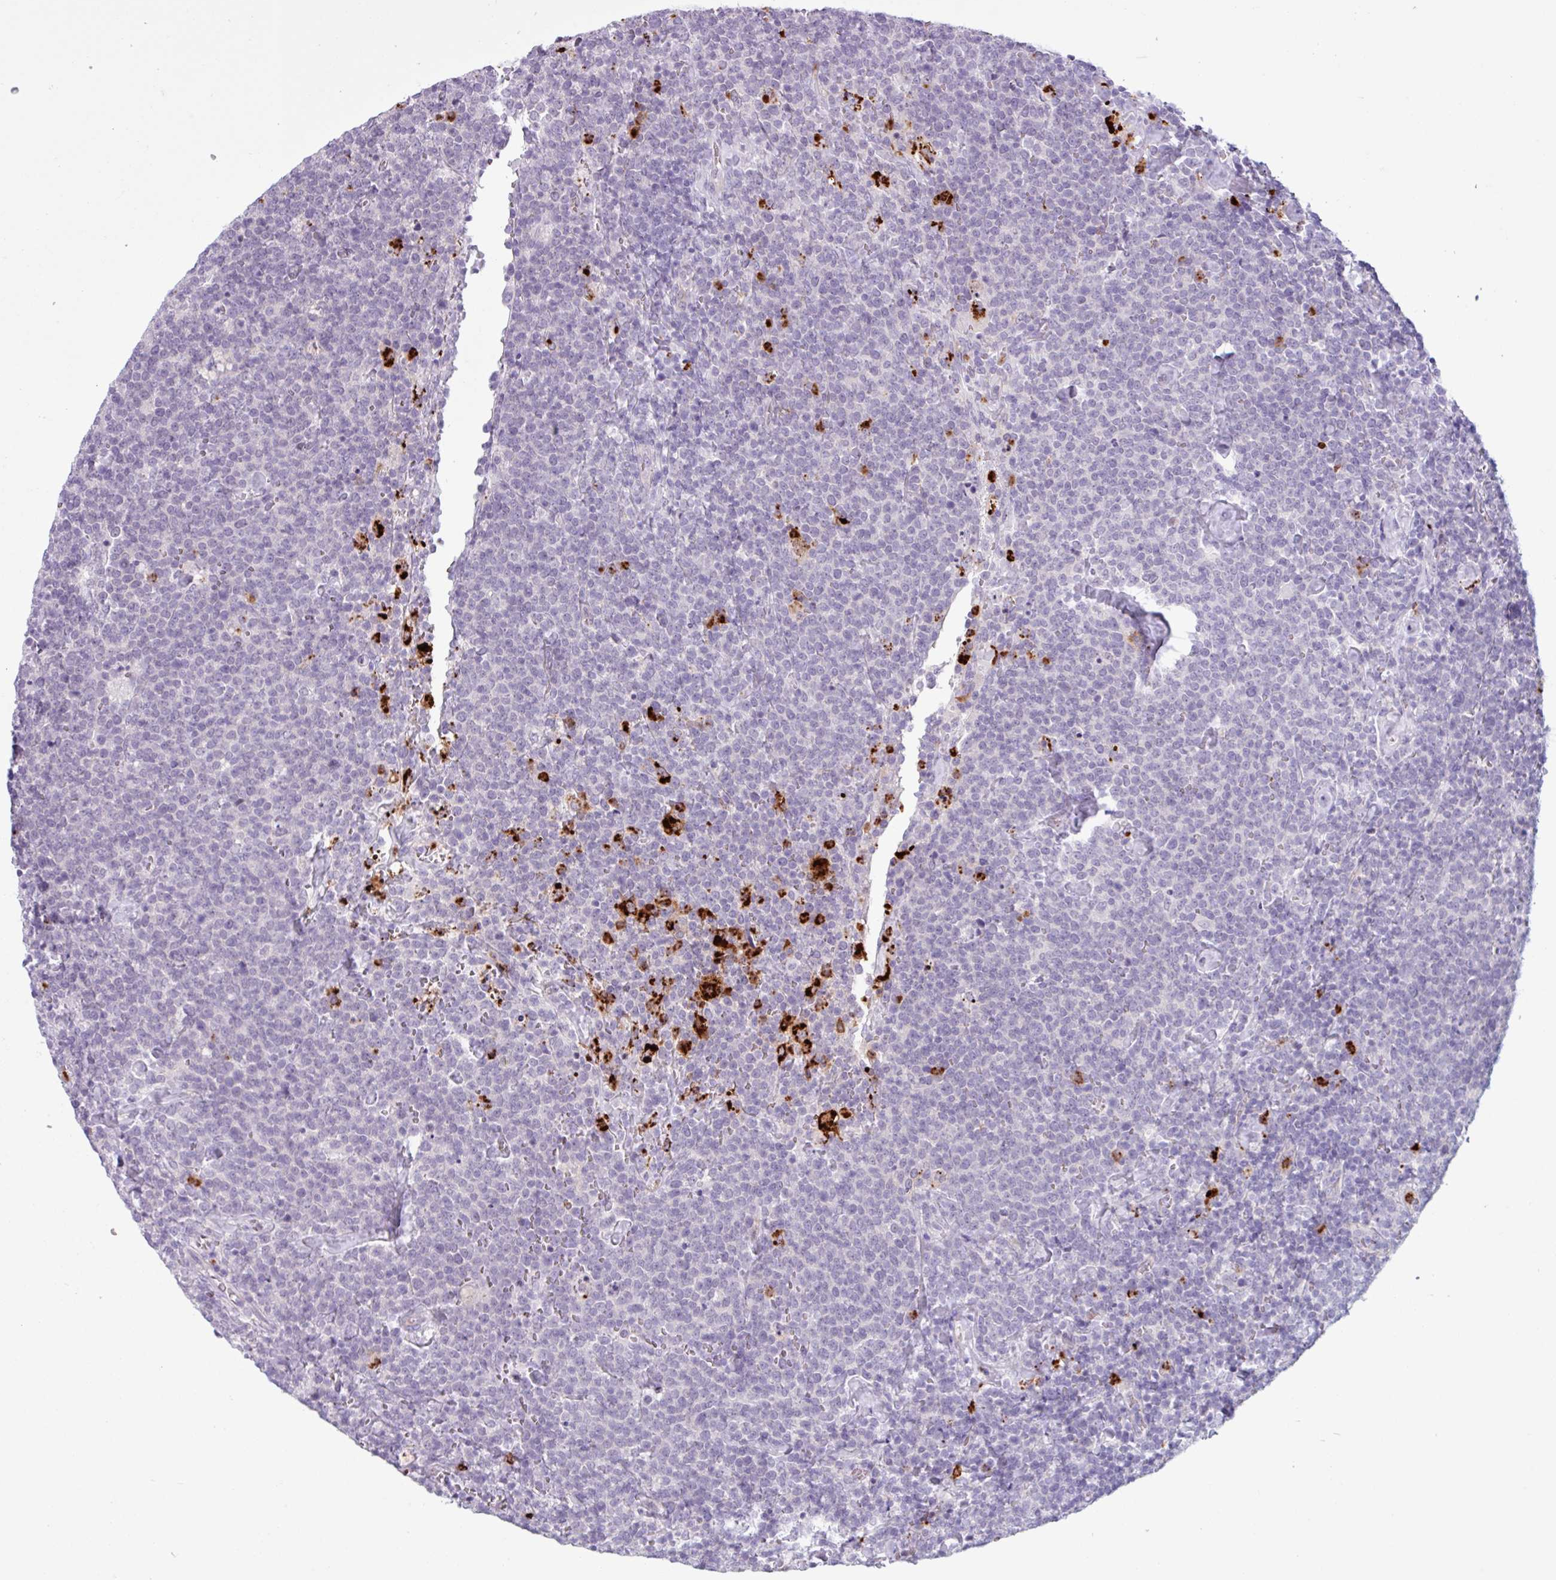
{"staining": {"intensity": "negative", "quantity": "none", "location": "none"}, "tissue": "lymphoma", "cell_type": "Tumor cells", "image_type": "cancer", "snomed": [{"axis": "morphology", "description": "Malignant lymphoma, non-Hodgkin's type, High grade"}, {"axis": "topography", "description": "Lymph node"}], "caption": "Tumor cells show no significant expression in malignant lymphoma, non-Hodgkin's type (high-grade). (DAB (3,3'-diaminobenzidine) immunohistochemistry with hematoxylin counter stain).", "gene": "TMEM178A", "patient": {"sex": "male", "age": 61}}